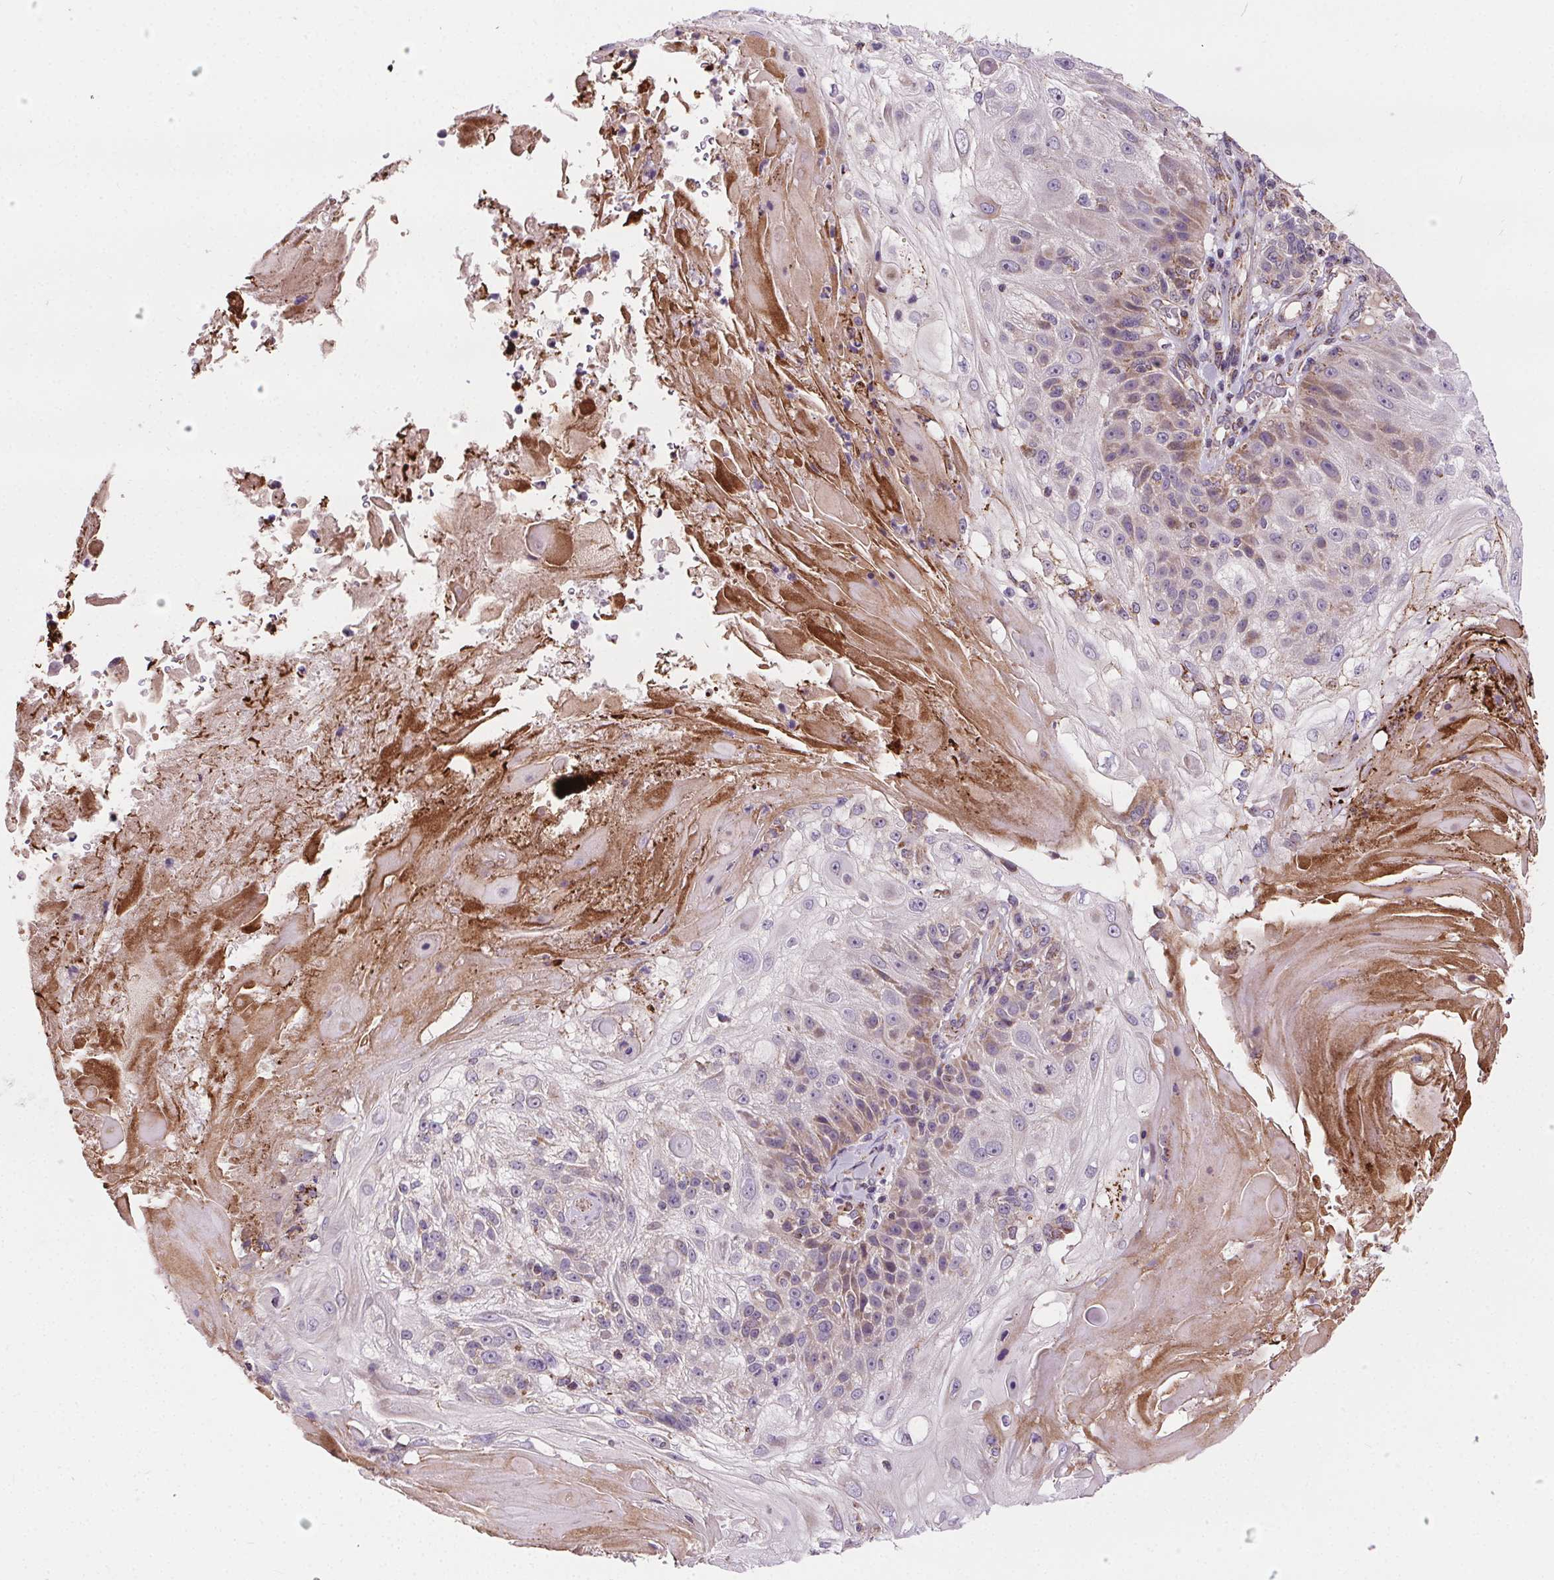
{"staining": {"intensity": "moderate", "quantity": "<25%", "location": "cytoplasmic/membranous"}, "tissue": "skin cancer", "cell_type": "Tumor cells", "image_type": "cancer", "snomed": [{"axis": "morphology", "description": "Normal tissue, NOS"}, {"axis": "morphology", "description": "Squamous cell carcinoma, NOS"}, {"axis": "topography", "description": "Skin"}], "caption": "Protein expression analysis of squamous cell carcinoma (skin) exhibits moderate cytoplasmic/membranous staining in approximately <25% of tumor cells.", "gene": "GOLT1B", "patient": {"sex": "female", "age": 83}}